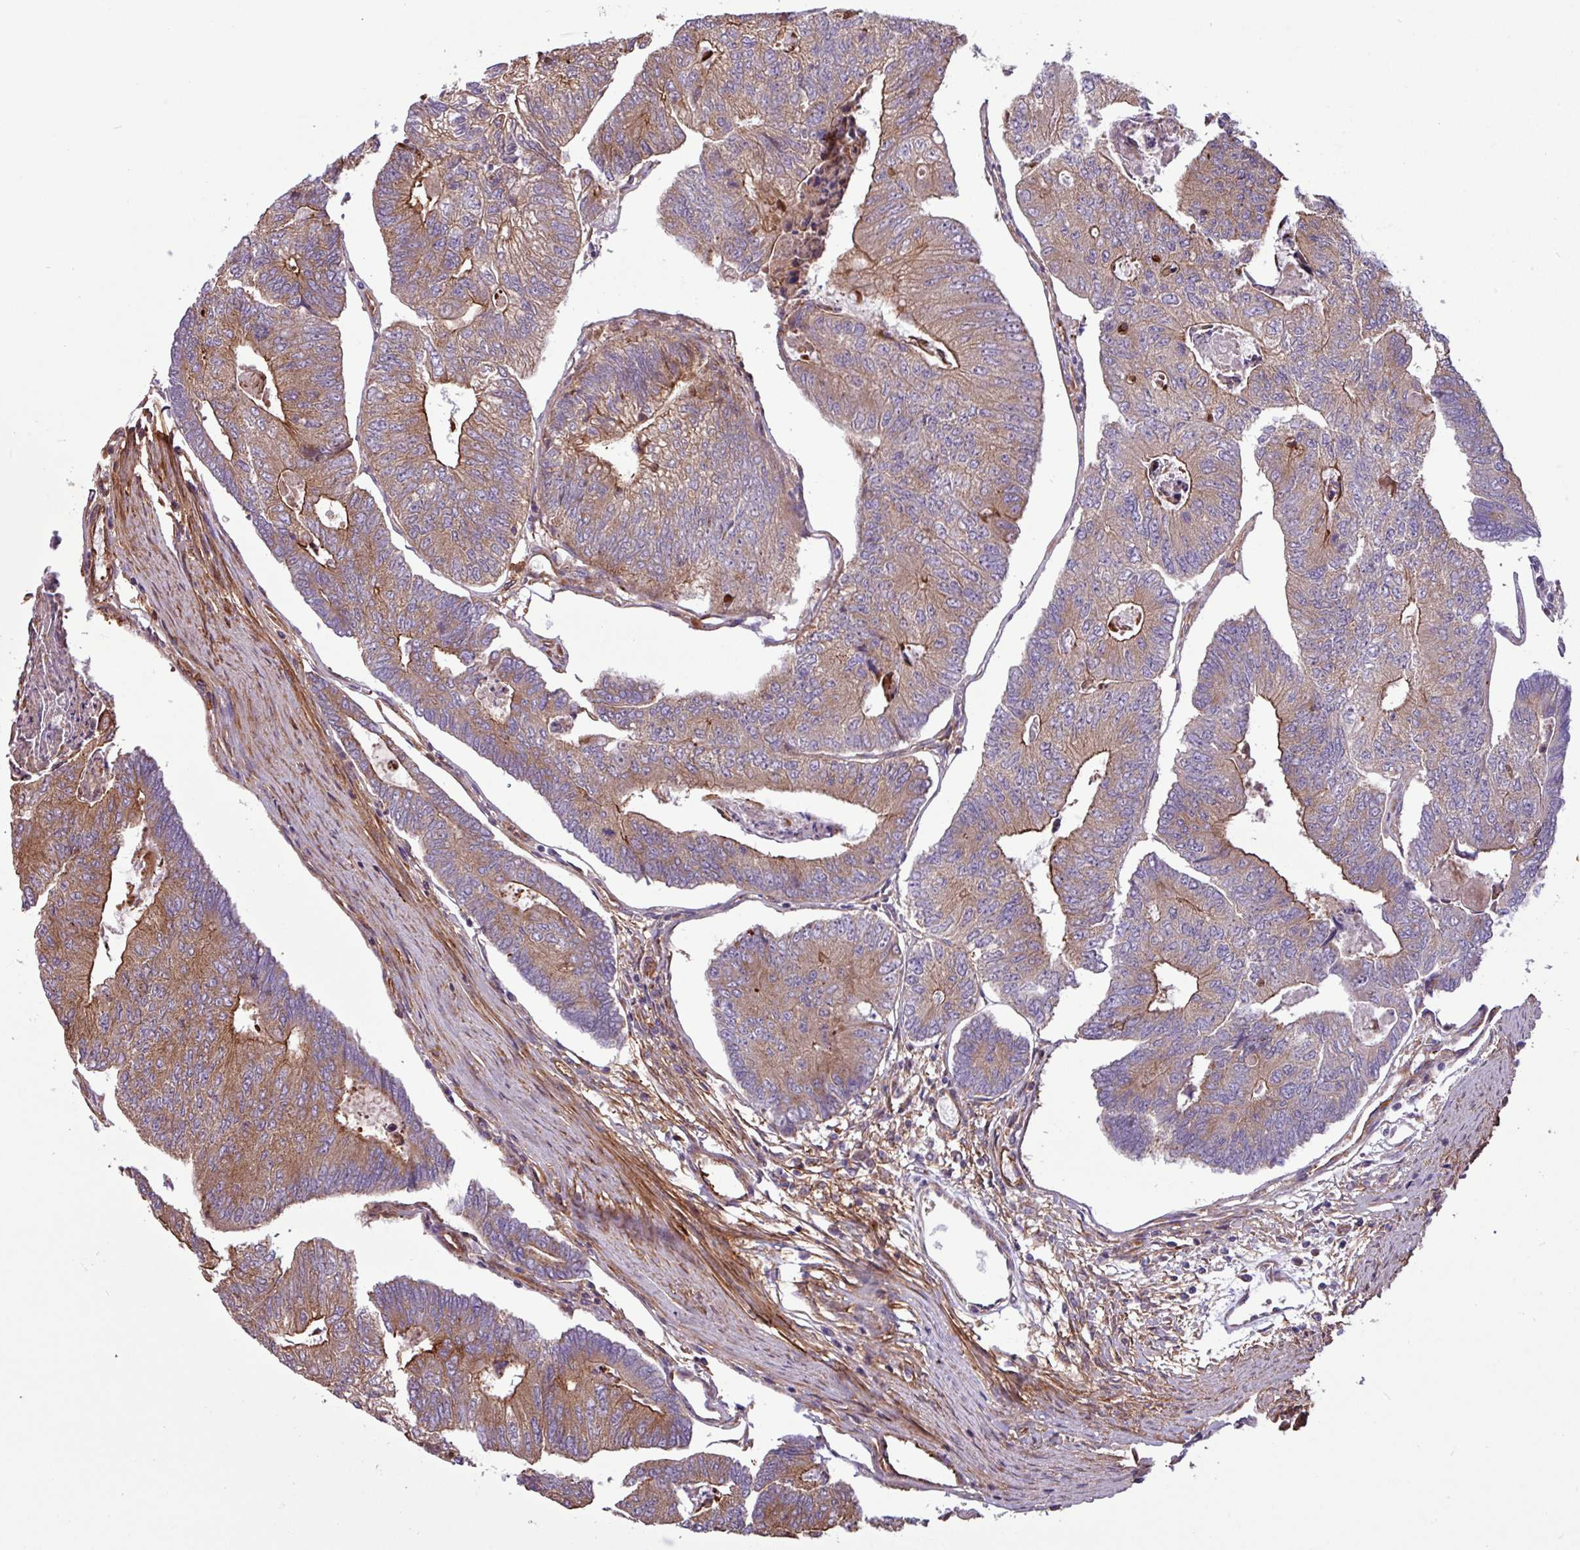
{"staining": {"intensity": "moderate", "quantity": ">75%", "location": "cytoplasmic/membranous"}, "tissue": "colorectal cancer", "cell_type": "Tumor cells", "image_type": "cancer", "snomed": [{"axis": "morphology", "description": "Adenocarcinoma, NOS"}, {"axis": "topography", "description": "Colon"}], "caption": "Colorectal adenocarcinoma stained with immunohistochemistry reveals moderate cytoplasmic/membranous expression in about >75% of tumor cells.", "gene": "ZNF300", "patient": {"sex": "female", "age": 67}}